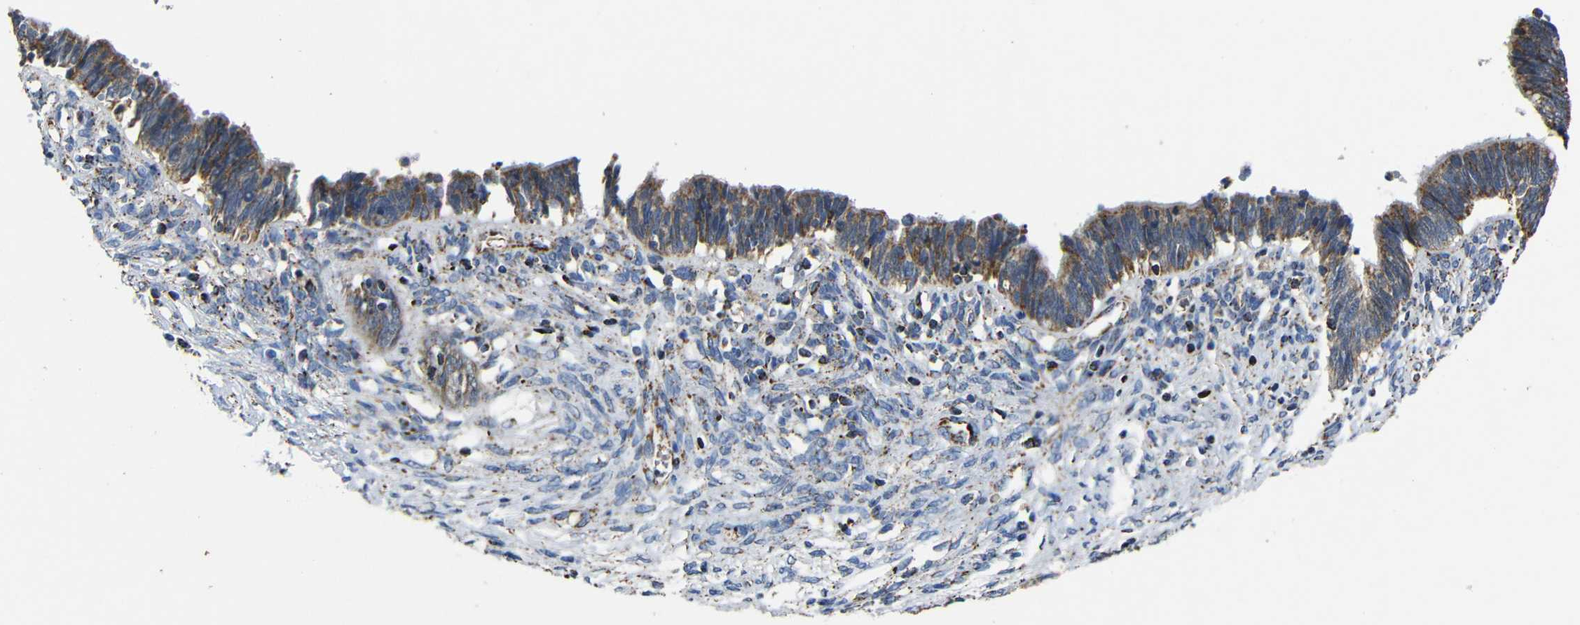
{"staining": {"intensity": "moderate", "quantity": ">75%", "location": "nuclear"}, "tissue": "cervical cancer", "cell_type": "Tumor cells", "image_type": "cancer", "snomed": [{"axis": "morphology", "description": "Adenocarcinoma, NOS"}, {"axis": "topography", "description": "Cervix"}], "caption": "Protein expression analysis of human cervical cancer reveals moderate nuclear staining in about >75% of tumor cells. (DAB IHC with brightfield microscopy, high magnification).", "gene": "CA5B", "patient": {"sex": "female", "age": 44}}